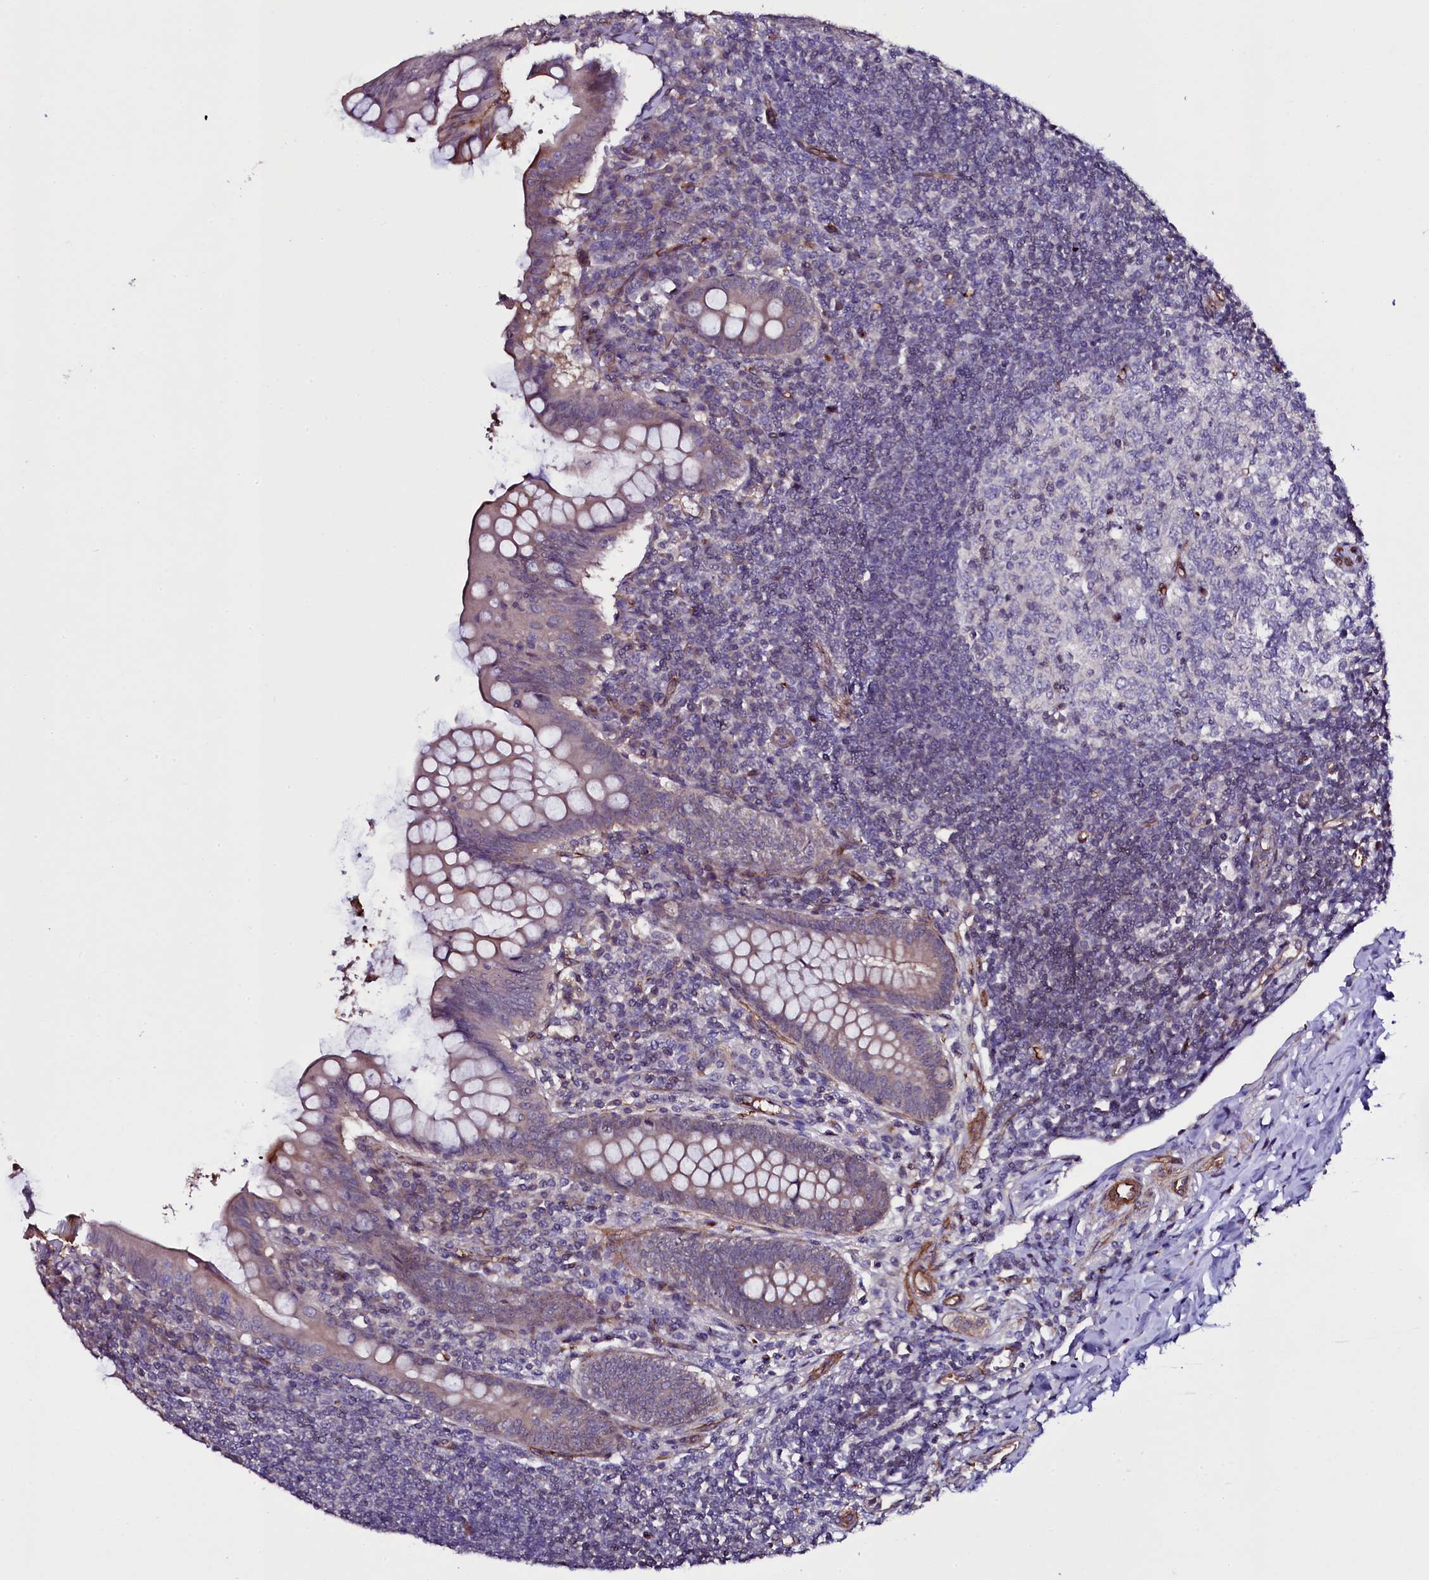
{"staining": {"intensity": "weak", "quantity": "25%-75%", "location": "cytoplasmic/membranous"}, "tissue": "appendix", "cell_type": "Glandular cells", "image_type": "normal", "snomed": [{"axis": "morphology", "description": "Normal tissue, NOS"}, {"axis": "topography", "description": "Appendix"}], "caption": "Human appendix stained with a brown dye displays weak cytoplasmic/membranous positive staining in approximately 25%-75% of glandular cells.", "gene": "MEX3C", "patient": {"sex": "female", "age": 33}}